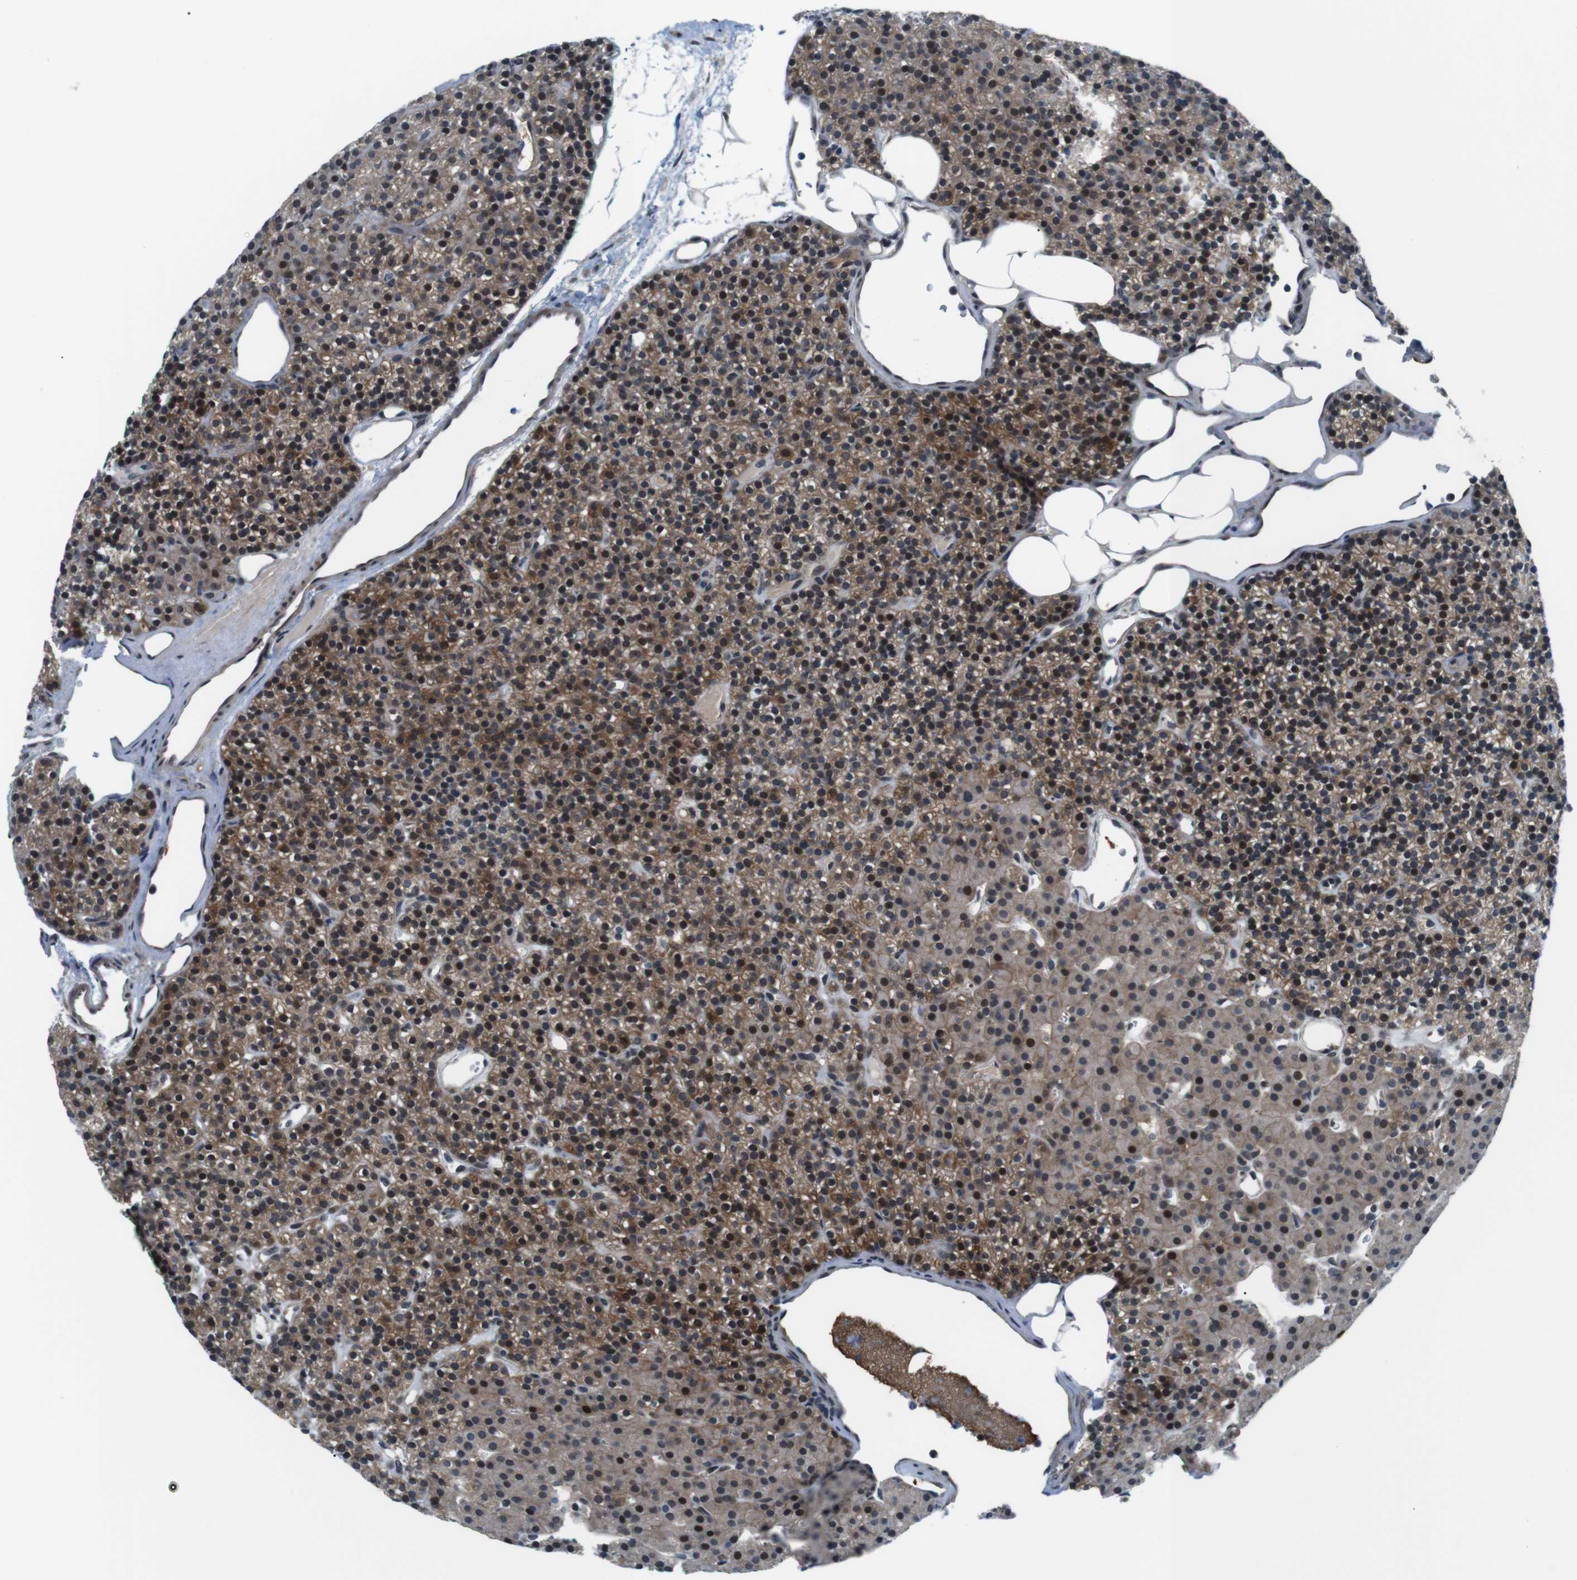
{"staining": {"intensity": "moderate", "quantity": ">75%", "location": "cytoplasmic/membranous,nuclear"}, "tissue": "parathyroid gland", "cell_type": "Glandular cells", "image_type": "normal", "snomed": [{"axis": "morphology", "description": "Normal tissue, NOS"}, {"axis": "morphology", "description": "Hyperplasia, NOS"}, {"axis": "topography", "description": "Parathyroid gland"}], "caption": "A brown stain highlights moderate cytoplasmic/membranous,nuclear expression of a protein in glandular cells of benign parathyroid gland.", "gene": "SMCO2", "patient": {"sex": "male", "age": 44}}